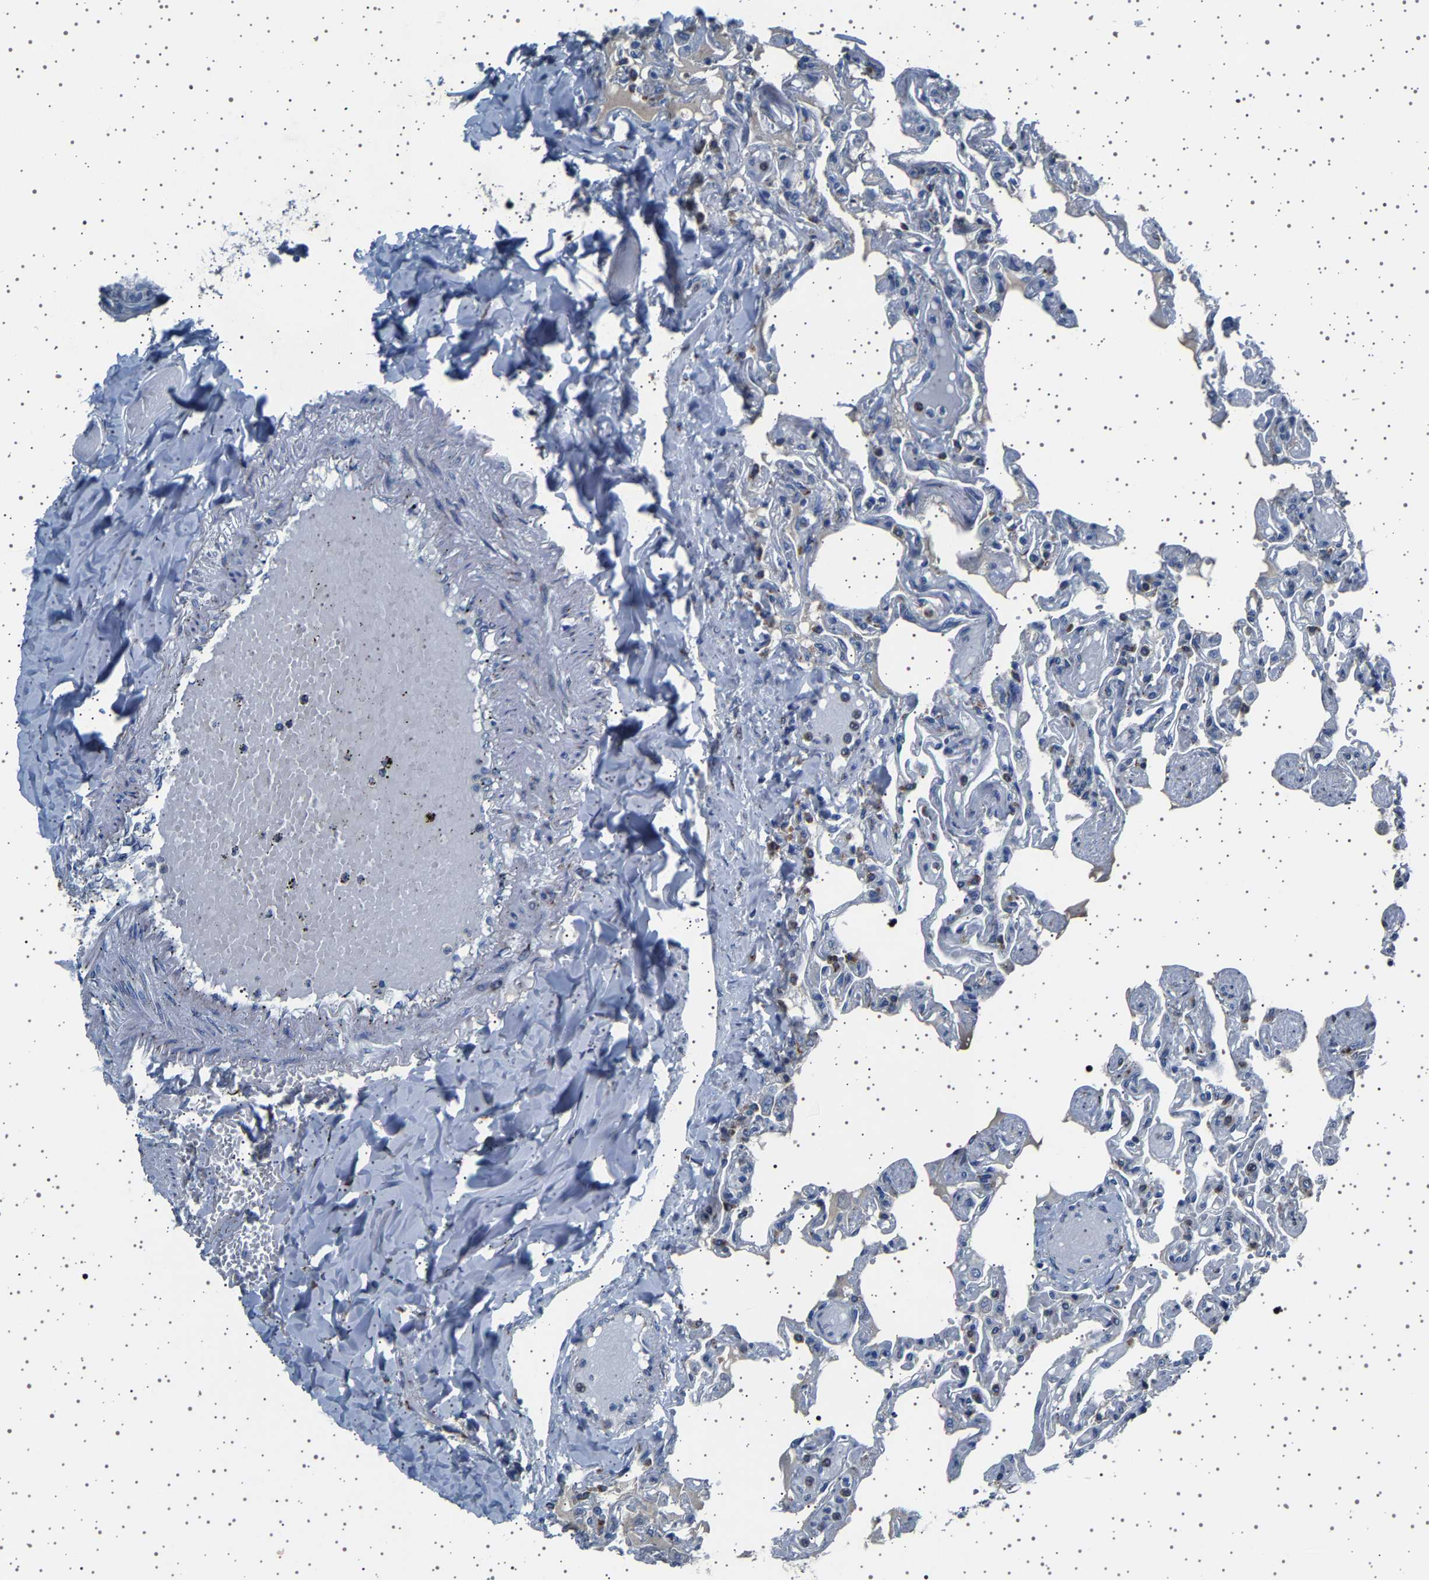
{"staining": {"intensity": "moderate", "quantity": "<25%", "location": "cytoplasmic/membranous"}, "tissue": "lung", "cell_type": "Alveolar cells", "image_type": "normal", "snomed": [{"axis": "morphology", "description": "Normal tissue, NOS"}, {"axis": "topography", "description": "Lung"}], "caption": "Lung stained for a protein (brown) reveals moderate cytoplasmic/membranous positive positivity in about <25% of alveolar cells.", "gene": "FTCD", "patient": {"sex": "male", "age": 21}}